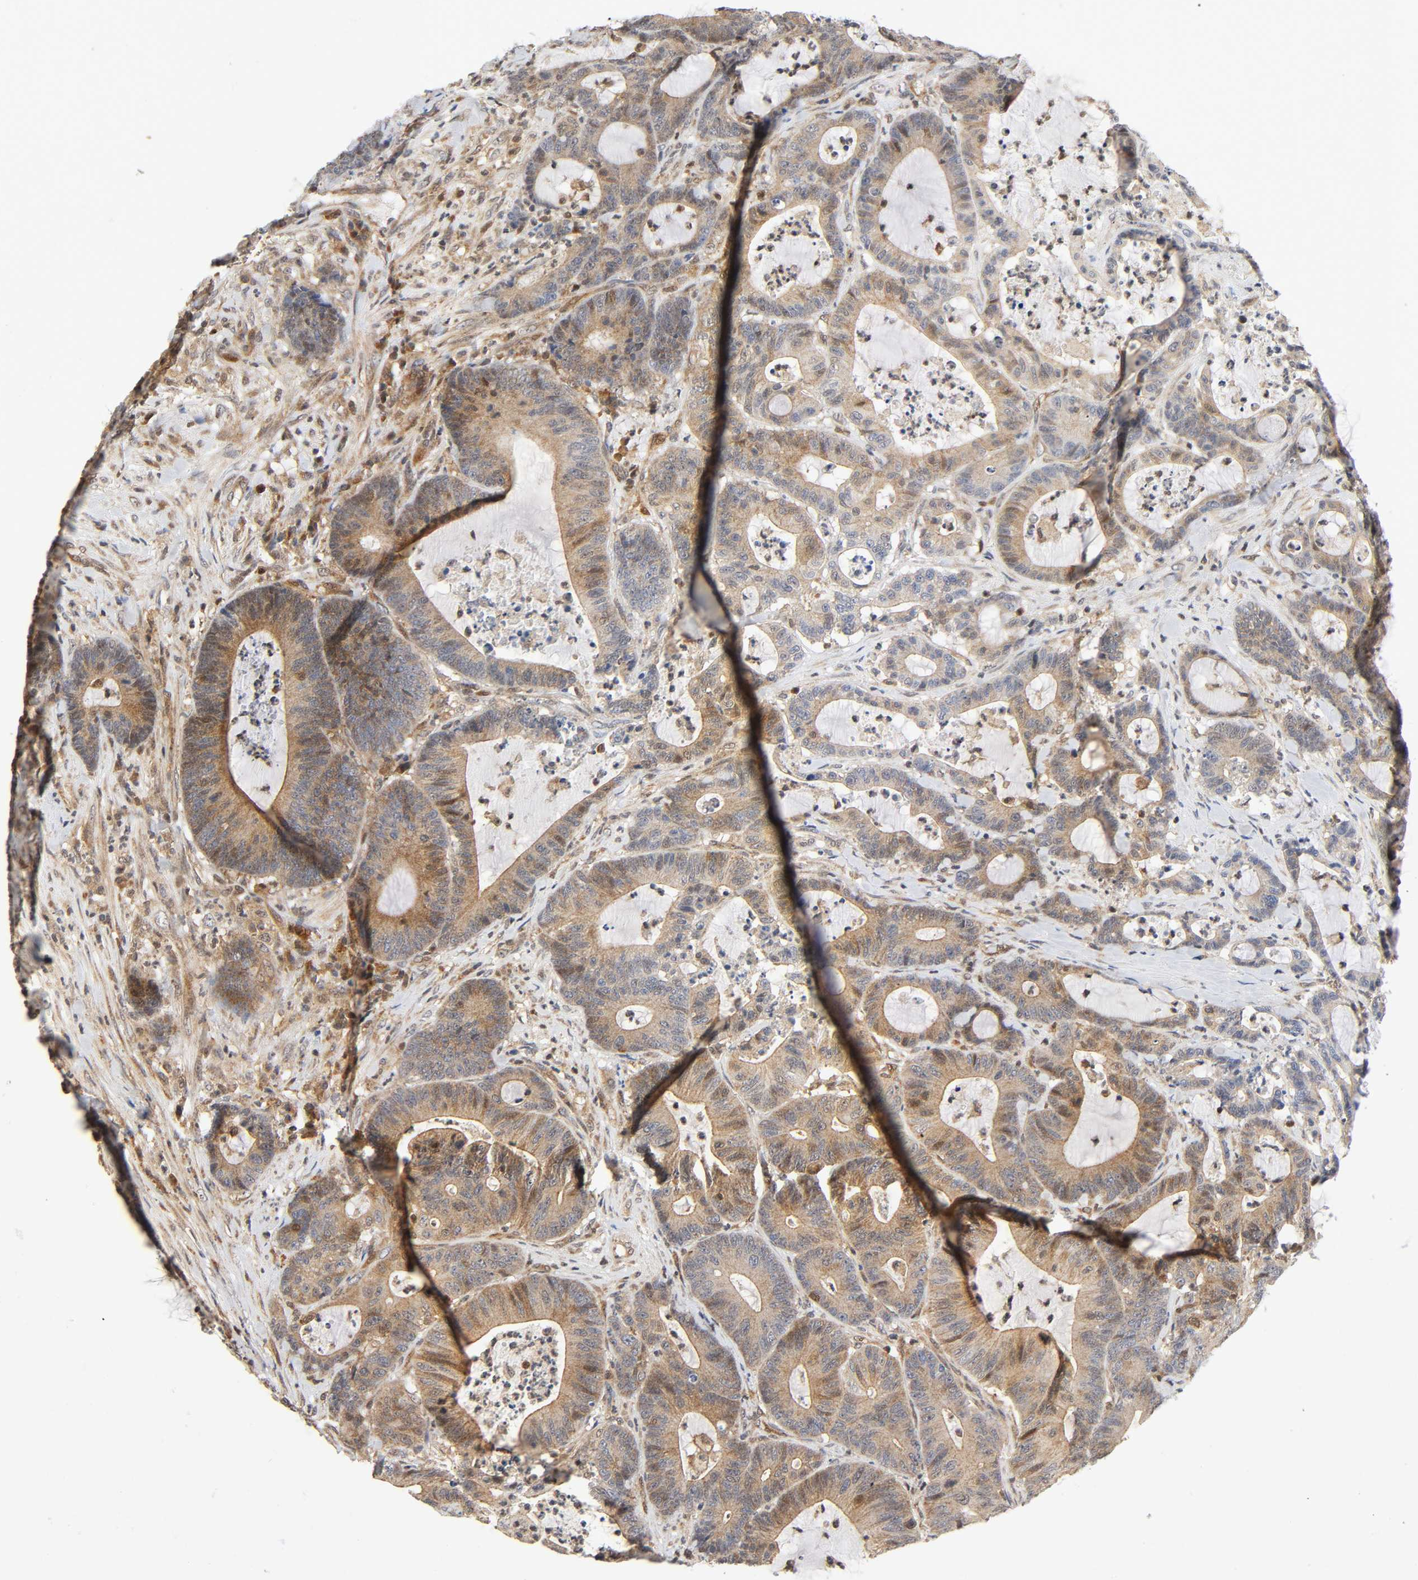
{"staining": {"intensity": "weak", "quantity": ">75%", "location": "cytoplasmic/membranous"}, "tissue": "colorectal cancer", "cell_type": "Tumor cells", "image_type": "cancer", "snomed": [{"axis": "morphology", "description": "Adenocarcinoma, NOS"}, {"axis": "topography", "description": "Colon"}], "caption": "A brown stain highlights weak cytoplasmic/membranous expression of a protein in human adenocarcinoma (colorectal) tumor cells. (IHC, brightfield microscopy, high magnification).", "gene": "CASP9", "patient": {"sex": "female", "age": 84}}